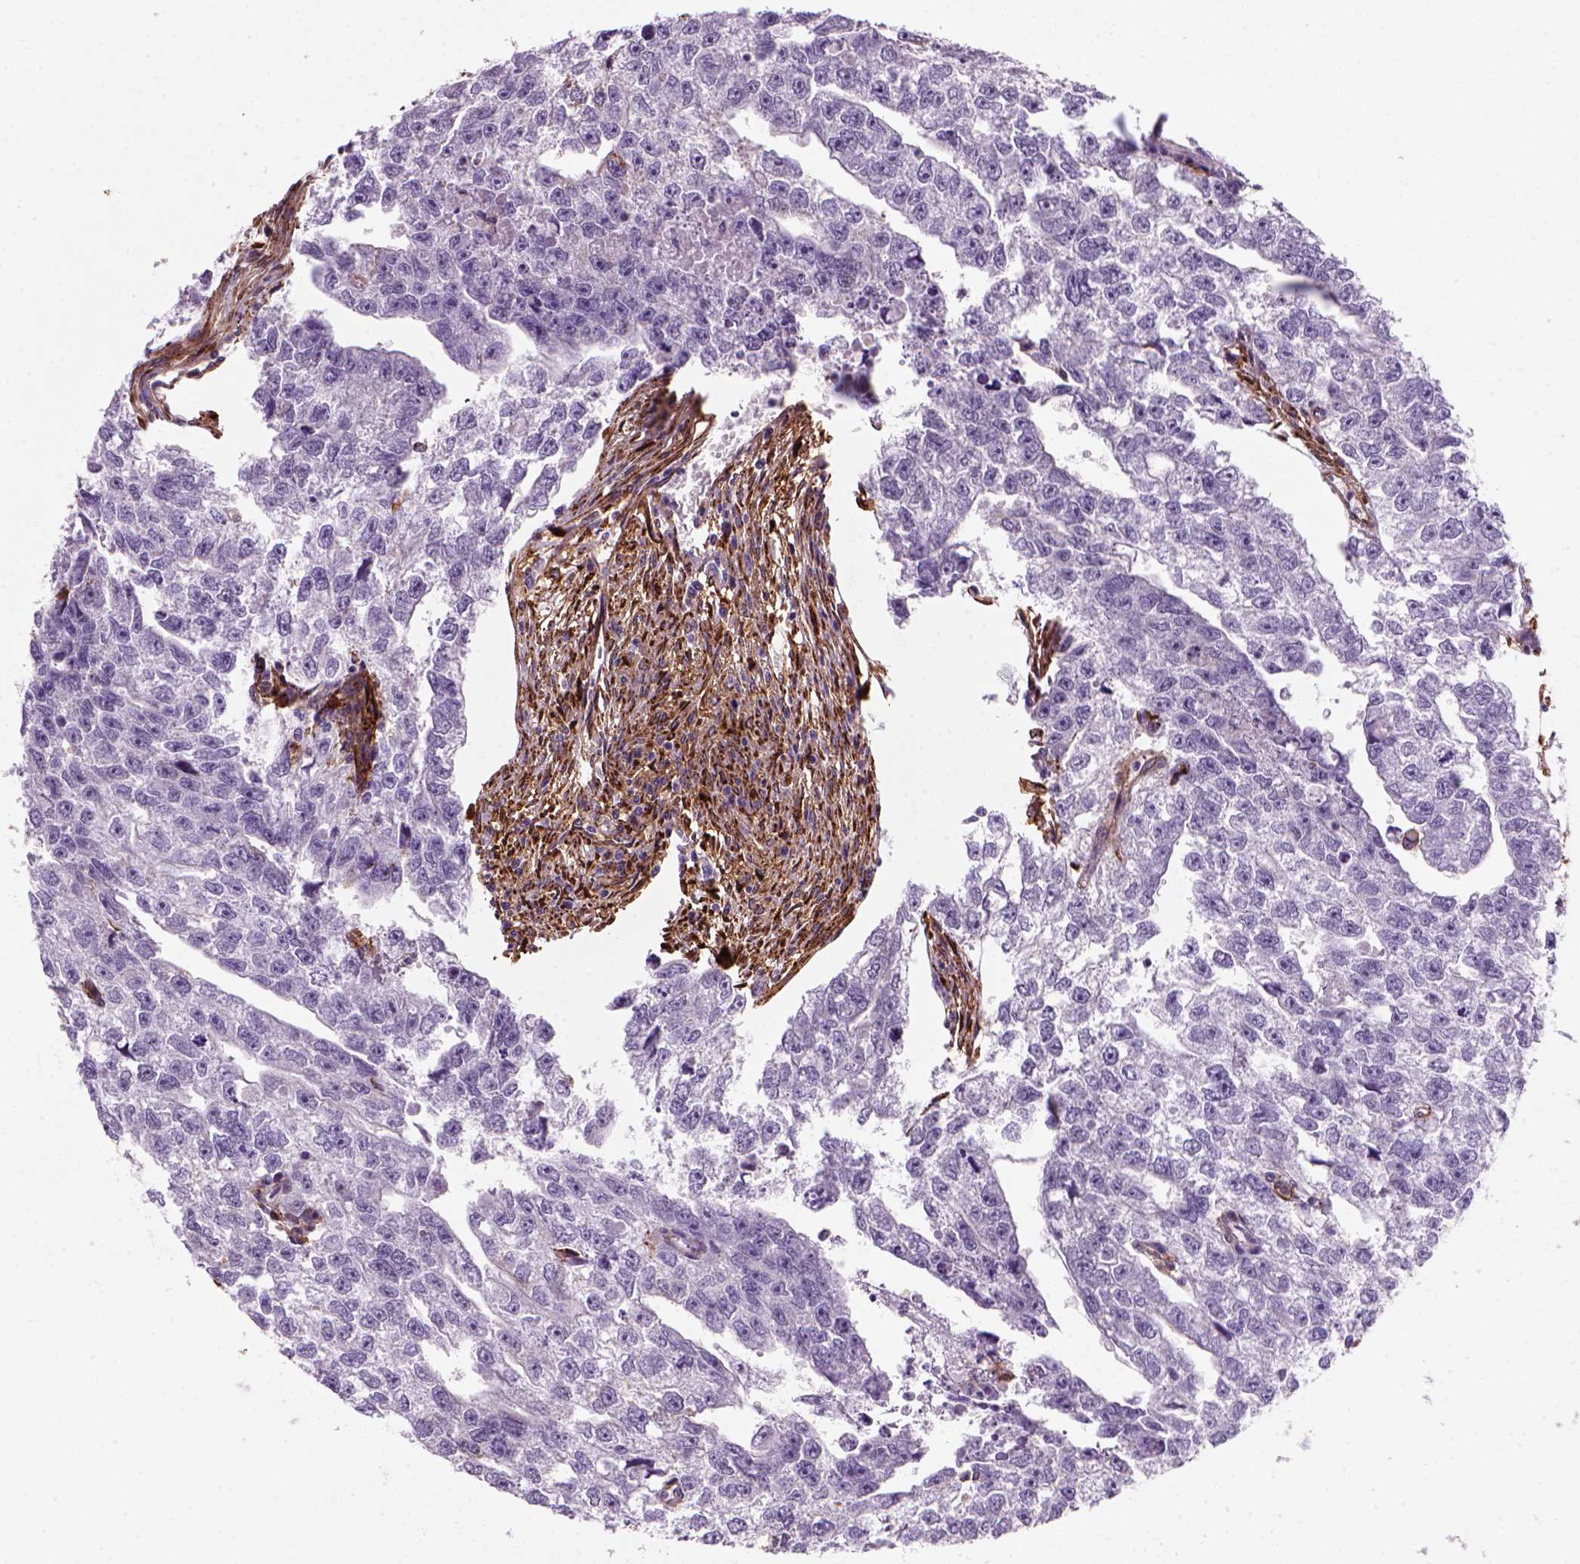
{"staining": {"intensity": "negative", "quantity": "none", "location": "none"}, "tissue": "testis cancer", "cell_type": "Tumor cells", "image_type": "cancer", "snomed": [{"axis": "morphology", "description": "Carcinoma, Embryonal, NOS"}, {"axis": "morphology", "description": "Teratoma, malignant, NOS"}, {"axis": "topography", "description": "Testis"}], "caption": "IHC of human testis embryonal carcinoma reveals no positivity in tumor cells.", "gene": "MARCKS", "patient": {"sex": "male", "age": 44}}